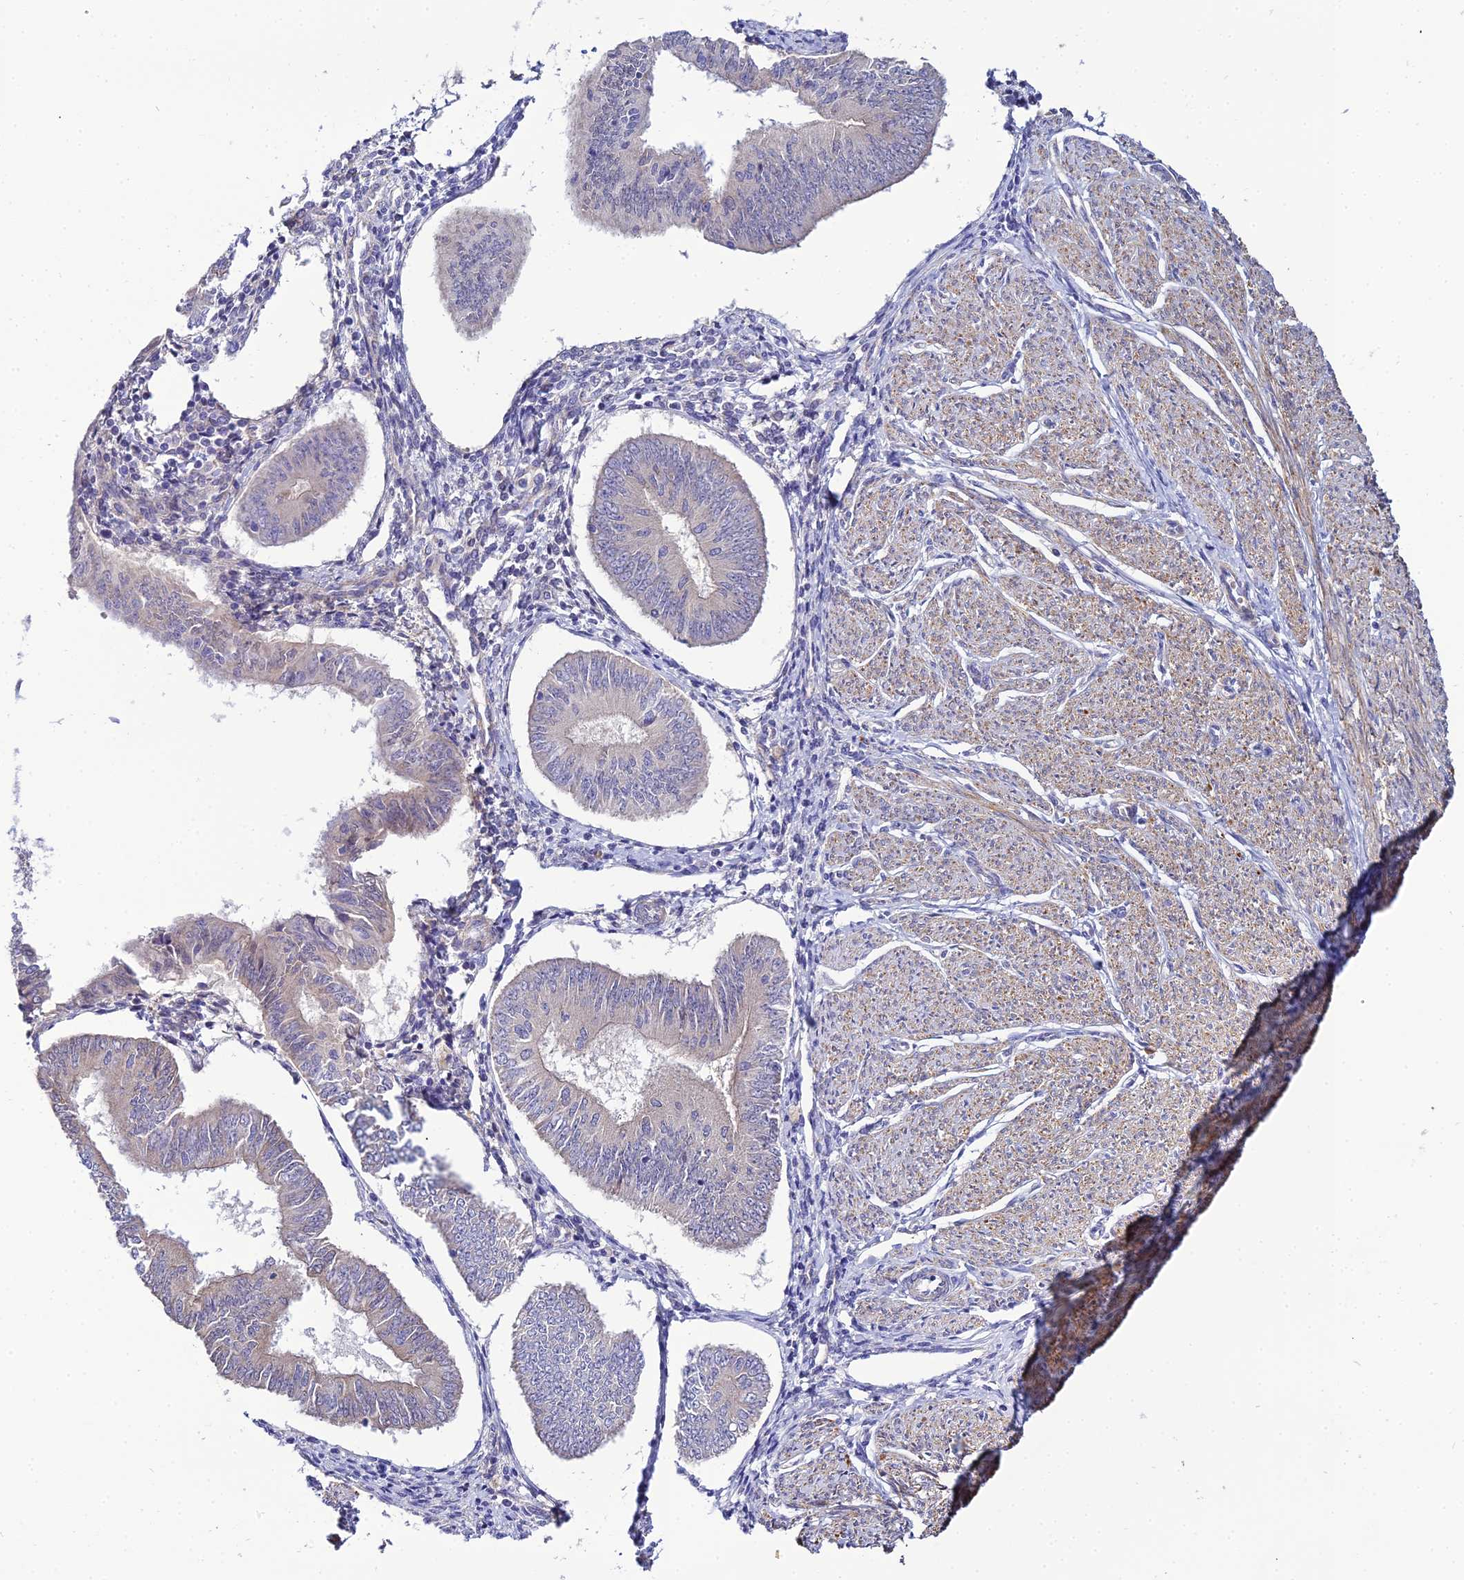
{"staining": {"intensity": "weak", "quantity": "<25%", "location": "cytoplasmic/membranous"}, "tissue": "endometrial cancer", "cell_type": "Tumor cells", "image_type": "cancer", "snomed": [{"axis": "morphology", "description": "Adenocarcinoma, NOS"}, {"axis": "topography", "description": "Endometrium"}], "caption": "A histopathology image of endometrial cancer stained for a protein reveals no brown staining in tumor cells. (Stains: DAB immunohistochemistry (IHC) with hematoxylin counter stain, Microscopy: brightfield microscopy at high magnification).", "gene": "ACOT2", "patient": {"sex": "female", "age": 58}}